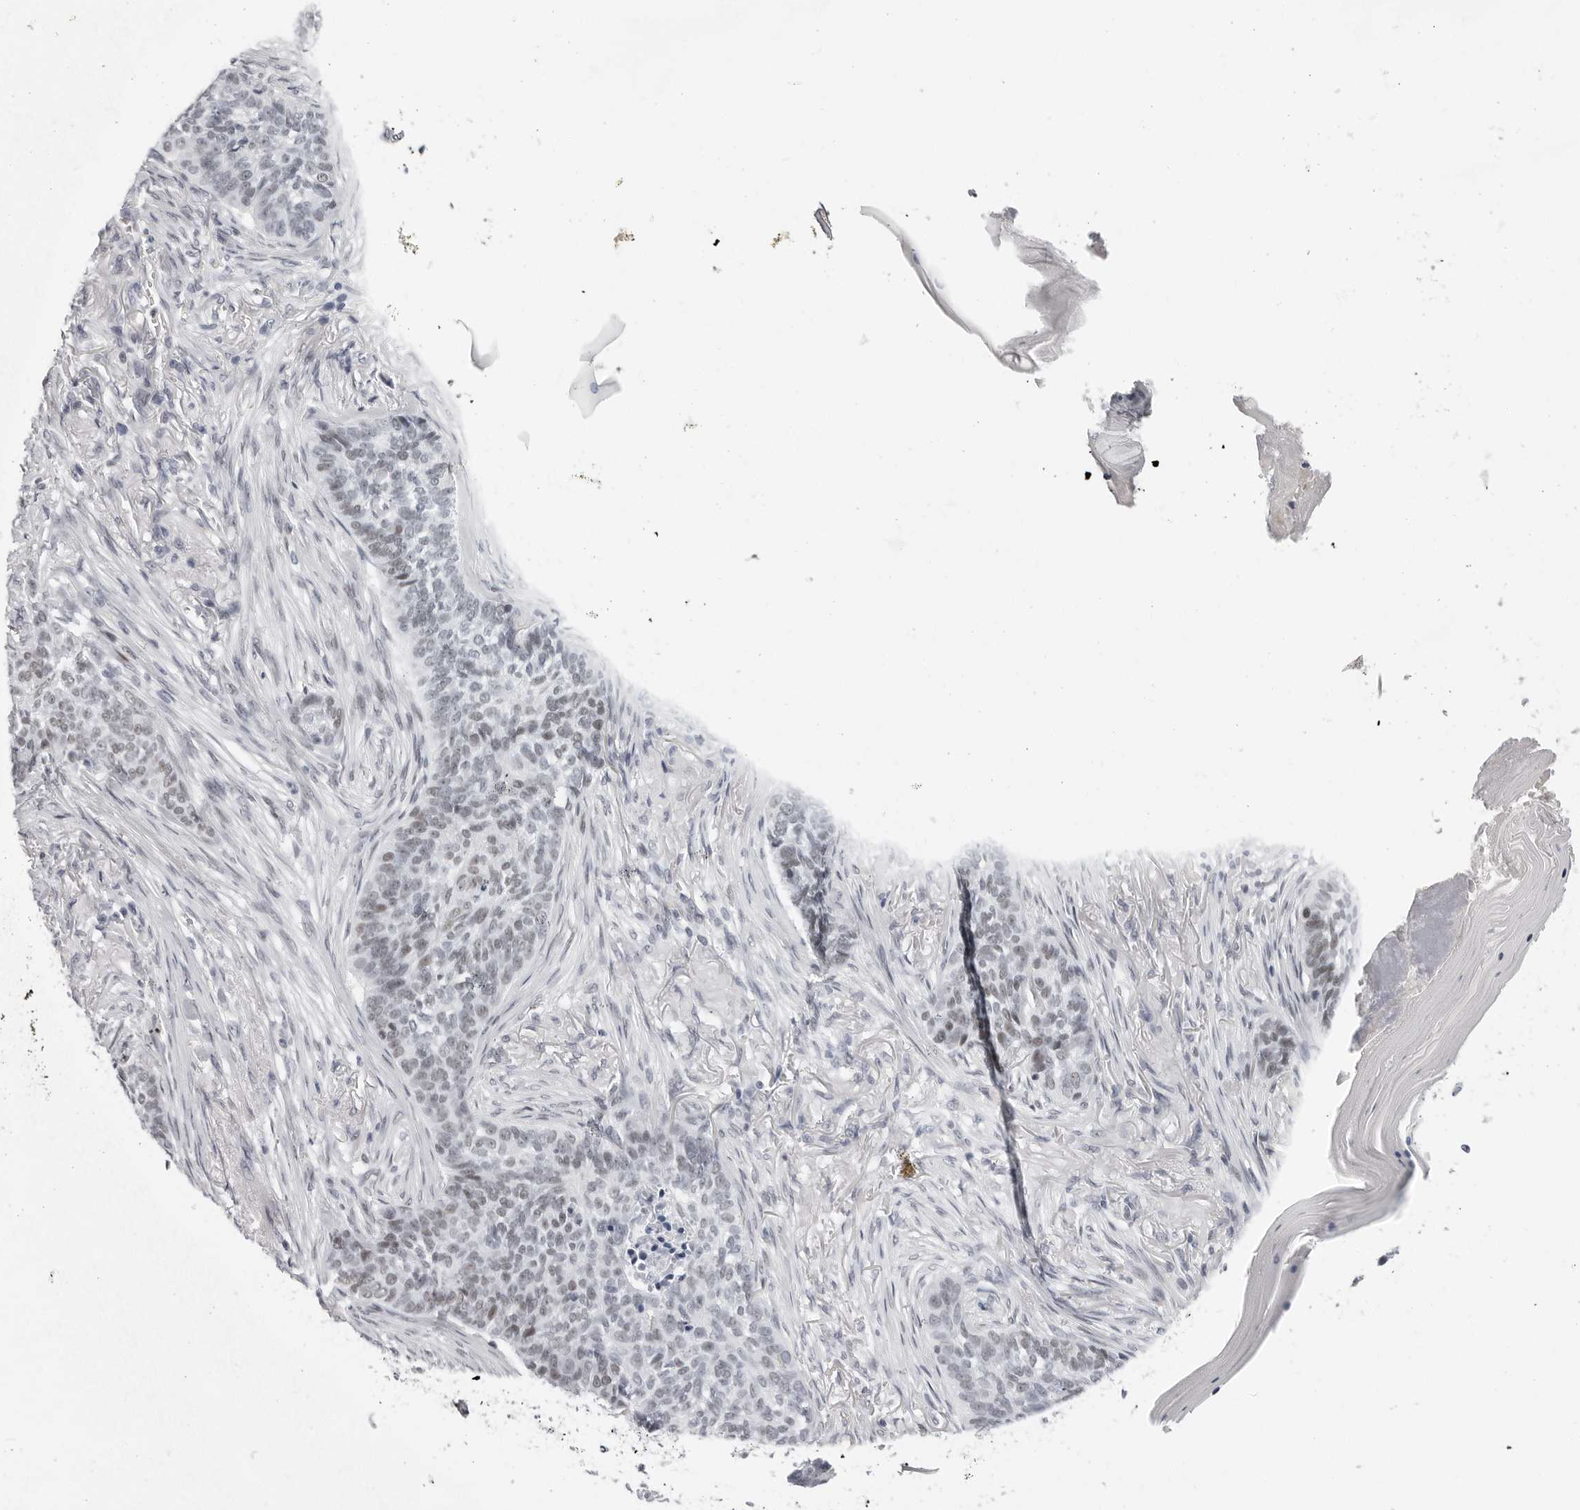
{"staining": {"intensity": "weak", "quantity": "<25%", "location": "nuclear"}, "tissue": "skin cancer", "cell_type": "Tumor cells", "image_type": "cancer", "snomed": [{"axis": "morphology", "description": "Basal cell carcinoma"}, {"axis": "topography", "description": "Skin"}], "caption": "The micrograph reveals no significant staining in tumor cells of basal cell carcinoma (skin).", "gene": "VEZF1", "patient": {"sex": "male", "age": 85}}